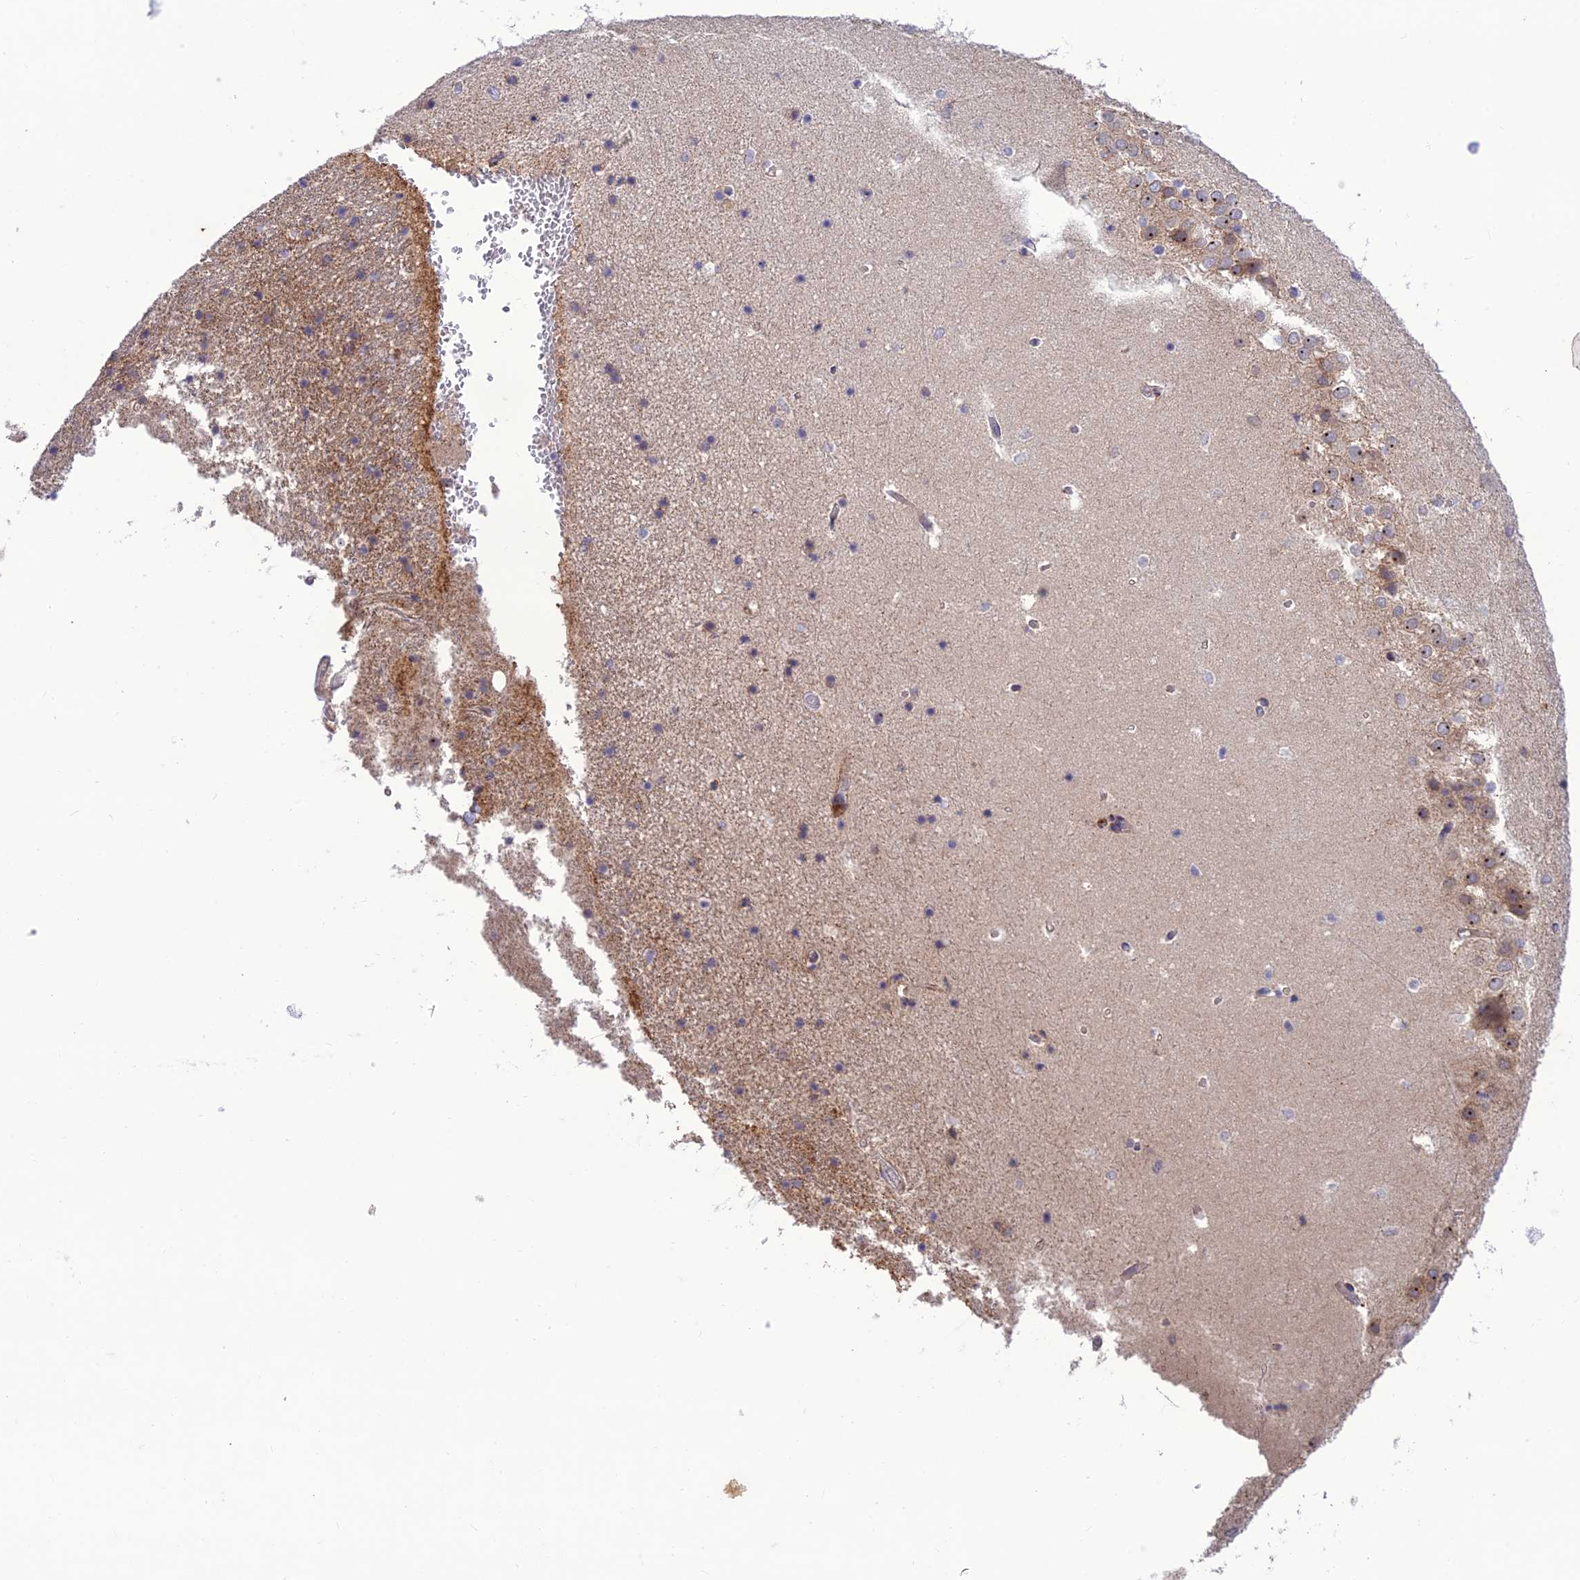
{"staining": {"intensity": "negative", "quantity": "none", "location": "none"}, "tissue": "hippocampus", "cell_type": "Glial cells", "image_type": "normal", "snomed": [{"axis": "morphology", "description": "Normal tissue, NOS"}, {"axis": "topography", "description": "Hippocampus"}], "caption": "A micrograph of hippocampus stained for a protein demonstrates no brown staining in glial cells. (Brightfield microscopy of DAB immunohistochemistry at high magnification).", "gene": "ITGAE", "patient": {"sex": "female", "age": 52}}